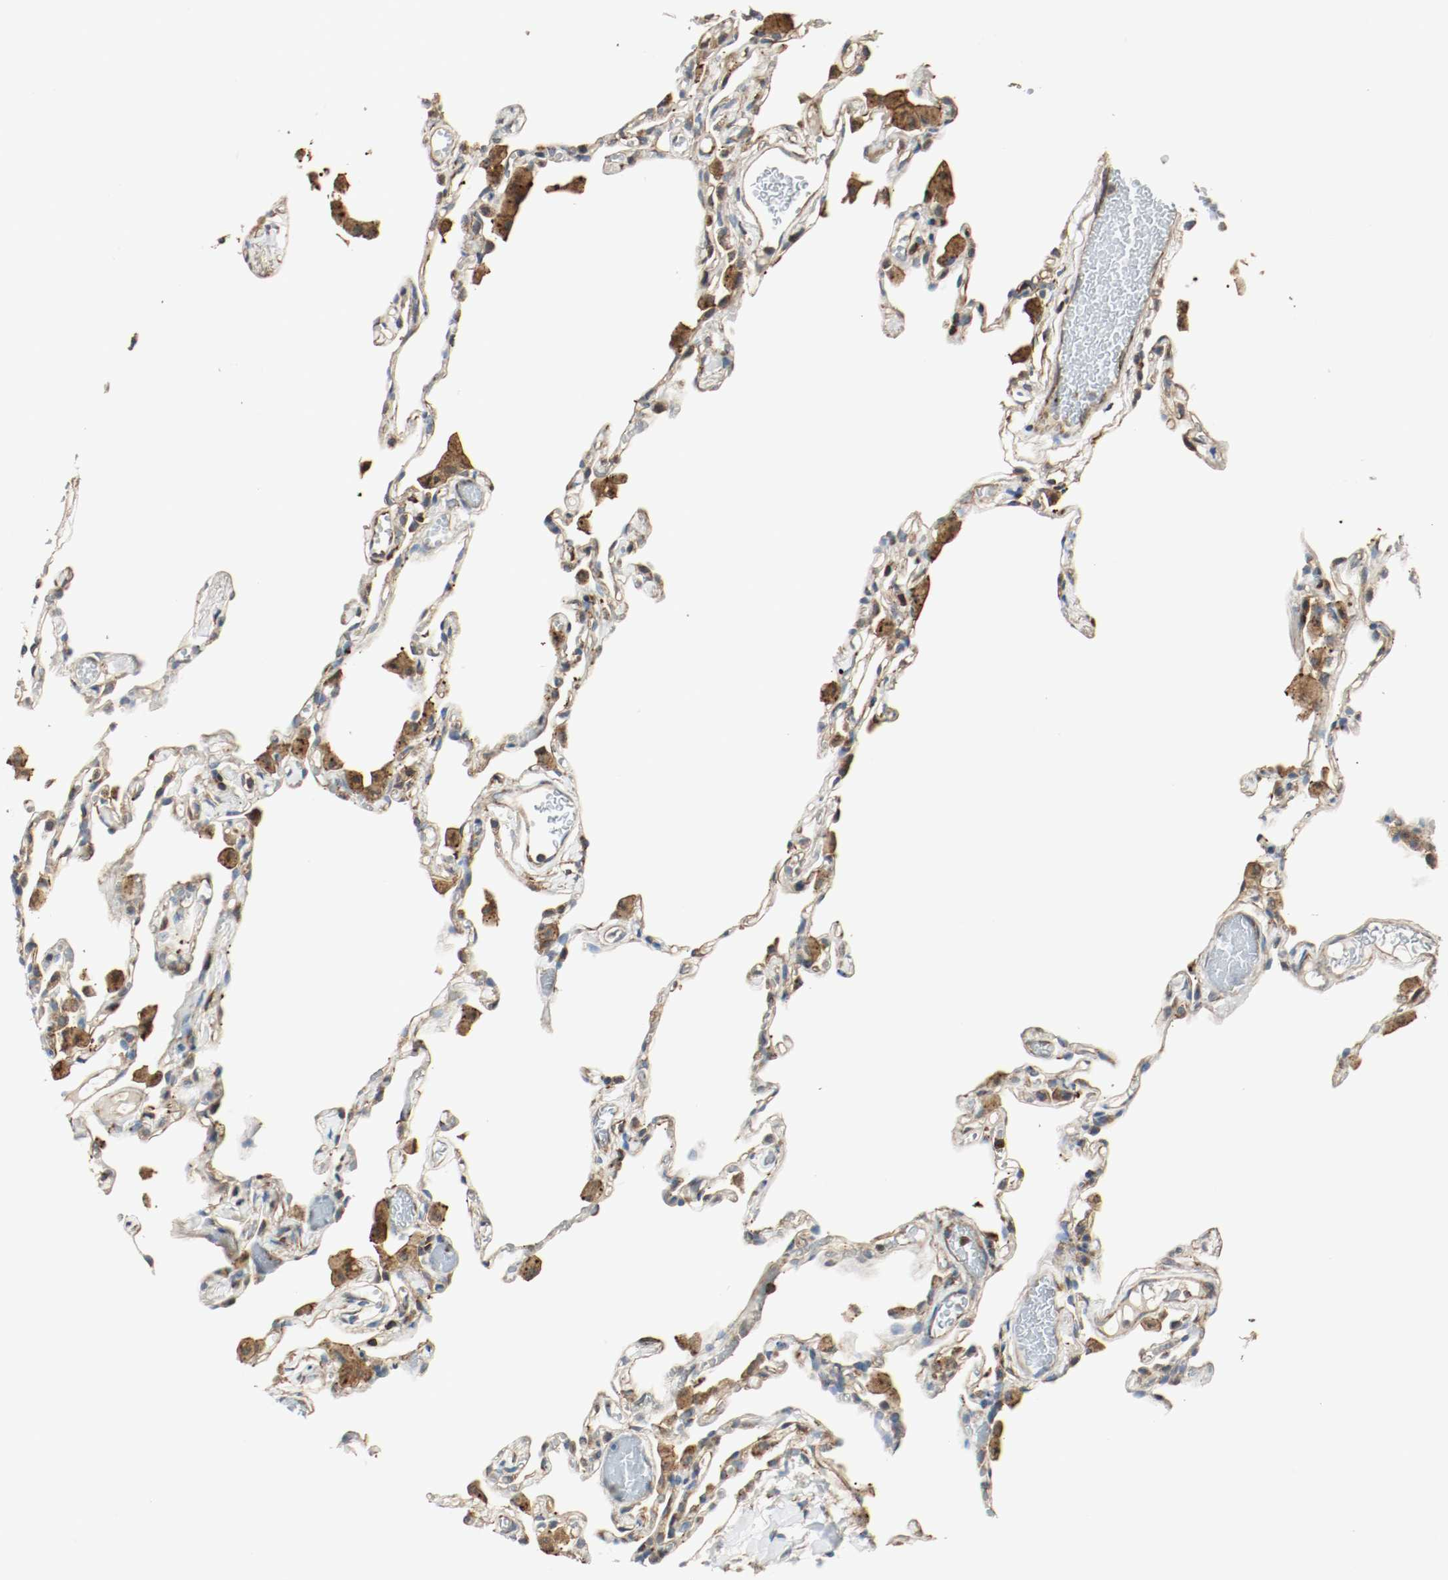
{"staining": {"intensity": "moderate", "quantity": ">75%", "location": "cytoplasmic/membranous"}, "tissue": "lung", "cell_type": "Alveolar cells", "image_type": "normal", "snomed": [{"axis": "morphology", "description": "Normal tissue, NOS"}, {"axis": "topography", "description": "Lung"}], "caption": "Immunohistochemical staining of benign human lung demonstrates medium levels of moderate cytoplasmic/membranous staining in approximately >75% of alveolar cells.", "gene": "PLCG1", "patient": {"sex": "female", "age": 49}}